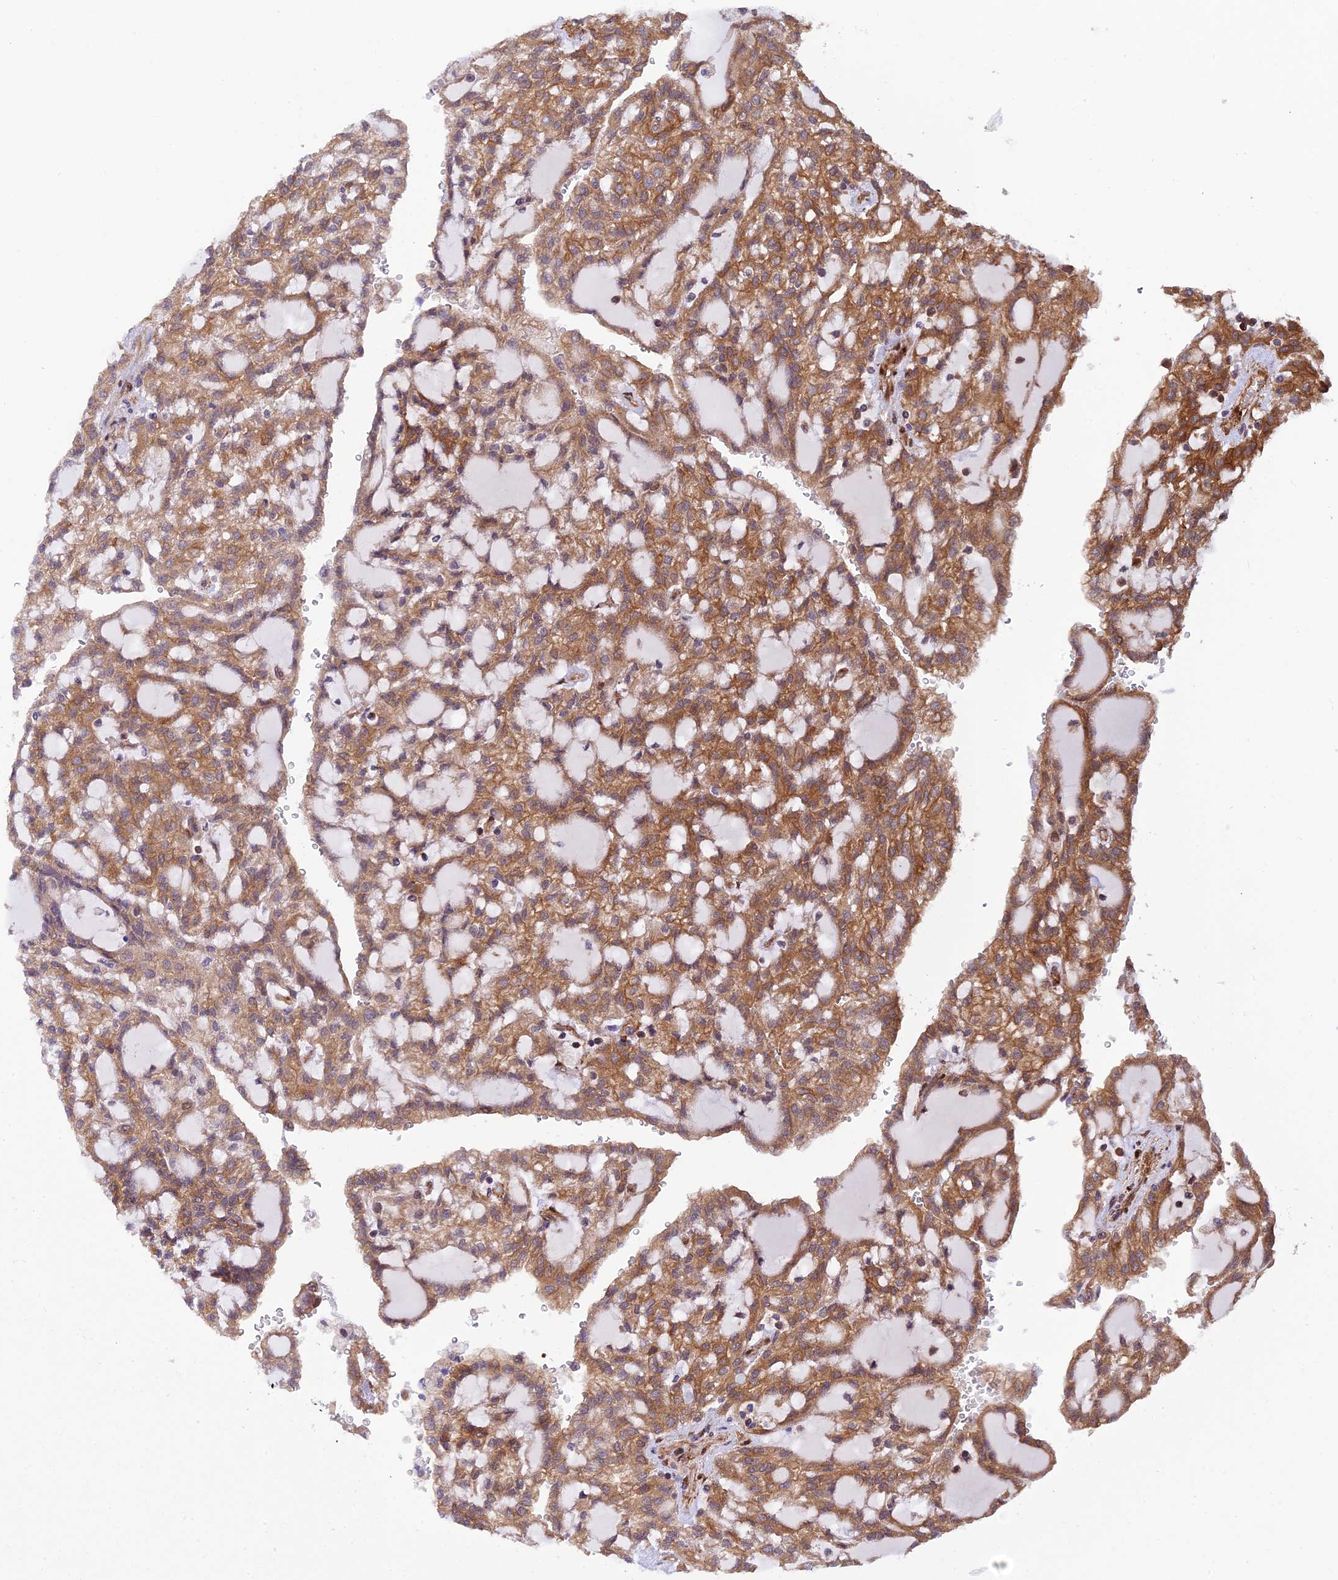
{"staining": {"intensity": "moderate", "quantity": ">75%", "location": "cytoplasmic/membranous"}, "tissue": "renal cancer", "cell_type": "Tumor cells", "image_type": "cancer", "snomed": [{"axis": "morphology", "description": "Adenocarcinoma, NOS"}, {"axis": "topography", "description": "Kidney"}], "caption": "IHC staining of renal adenocarcinoma, which displays medium levels of moderate cytoplasmic/membranous expression in about >75% of tumor cells indicating moderate cytoplasmic/membranous protein positivity. The staining was performed using DAB (brown) for protein detection and nuclei were counterstained in hematoxylin (blue).", "gene": "EVI5L", "patient": {"sex": "male", "age": 63}}